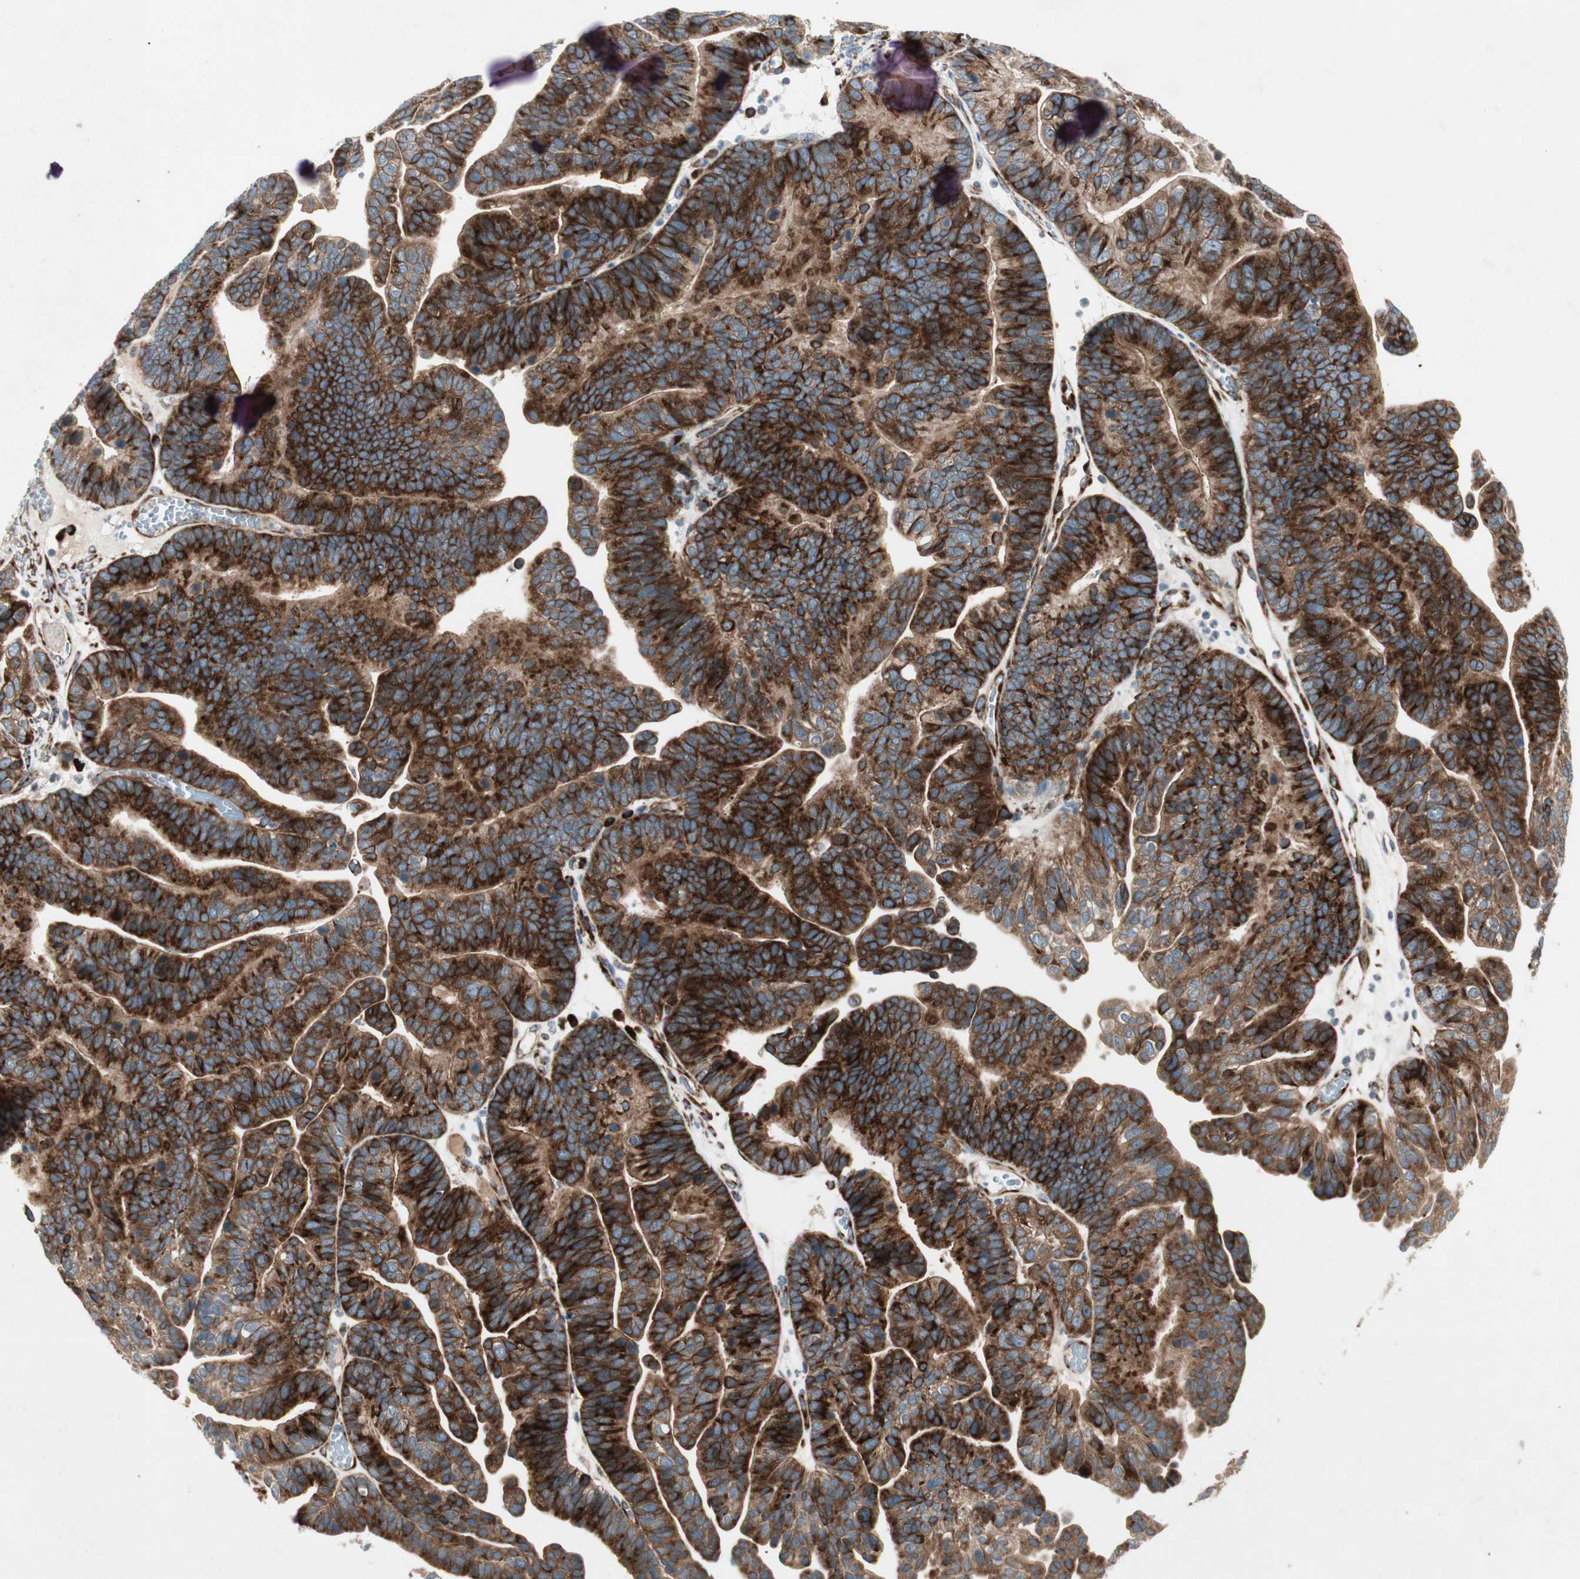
{"staining": {"intensity": "strong", "quantity": ">75%", "location": "cytoplasmic/membranous"}, "tissue": "ovarian cancer", "cell_type": "Tumor cells", "image_type": "cancer", "snomed": [{"axis": "morphology", "description": "Cystadenocarcinoma, serous, NOS"}, {"axis": "topography", "description": "Ovary"}], "caption": "An image of human ovarian serous cystadenocarcinoma stained for a protein exhibits strong cytoplasmic/membranous brown staining in tumor cells.", "gene": "APOO", "patient": {"sex": "female", "age": 56}}